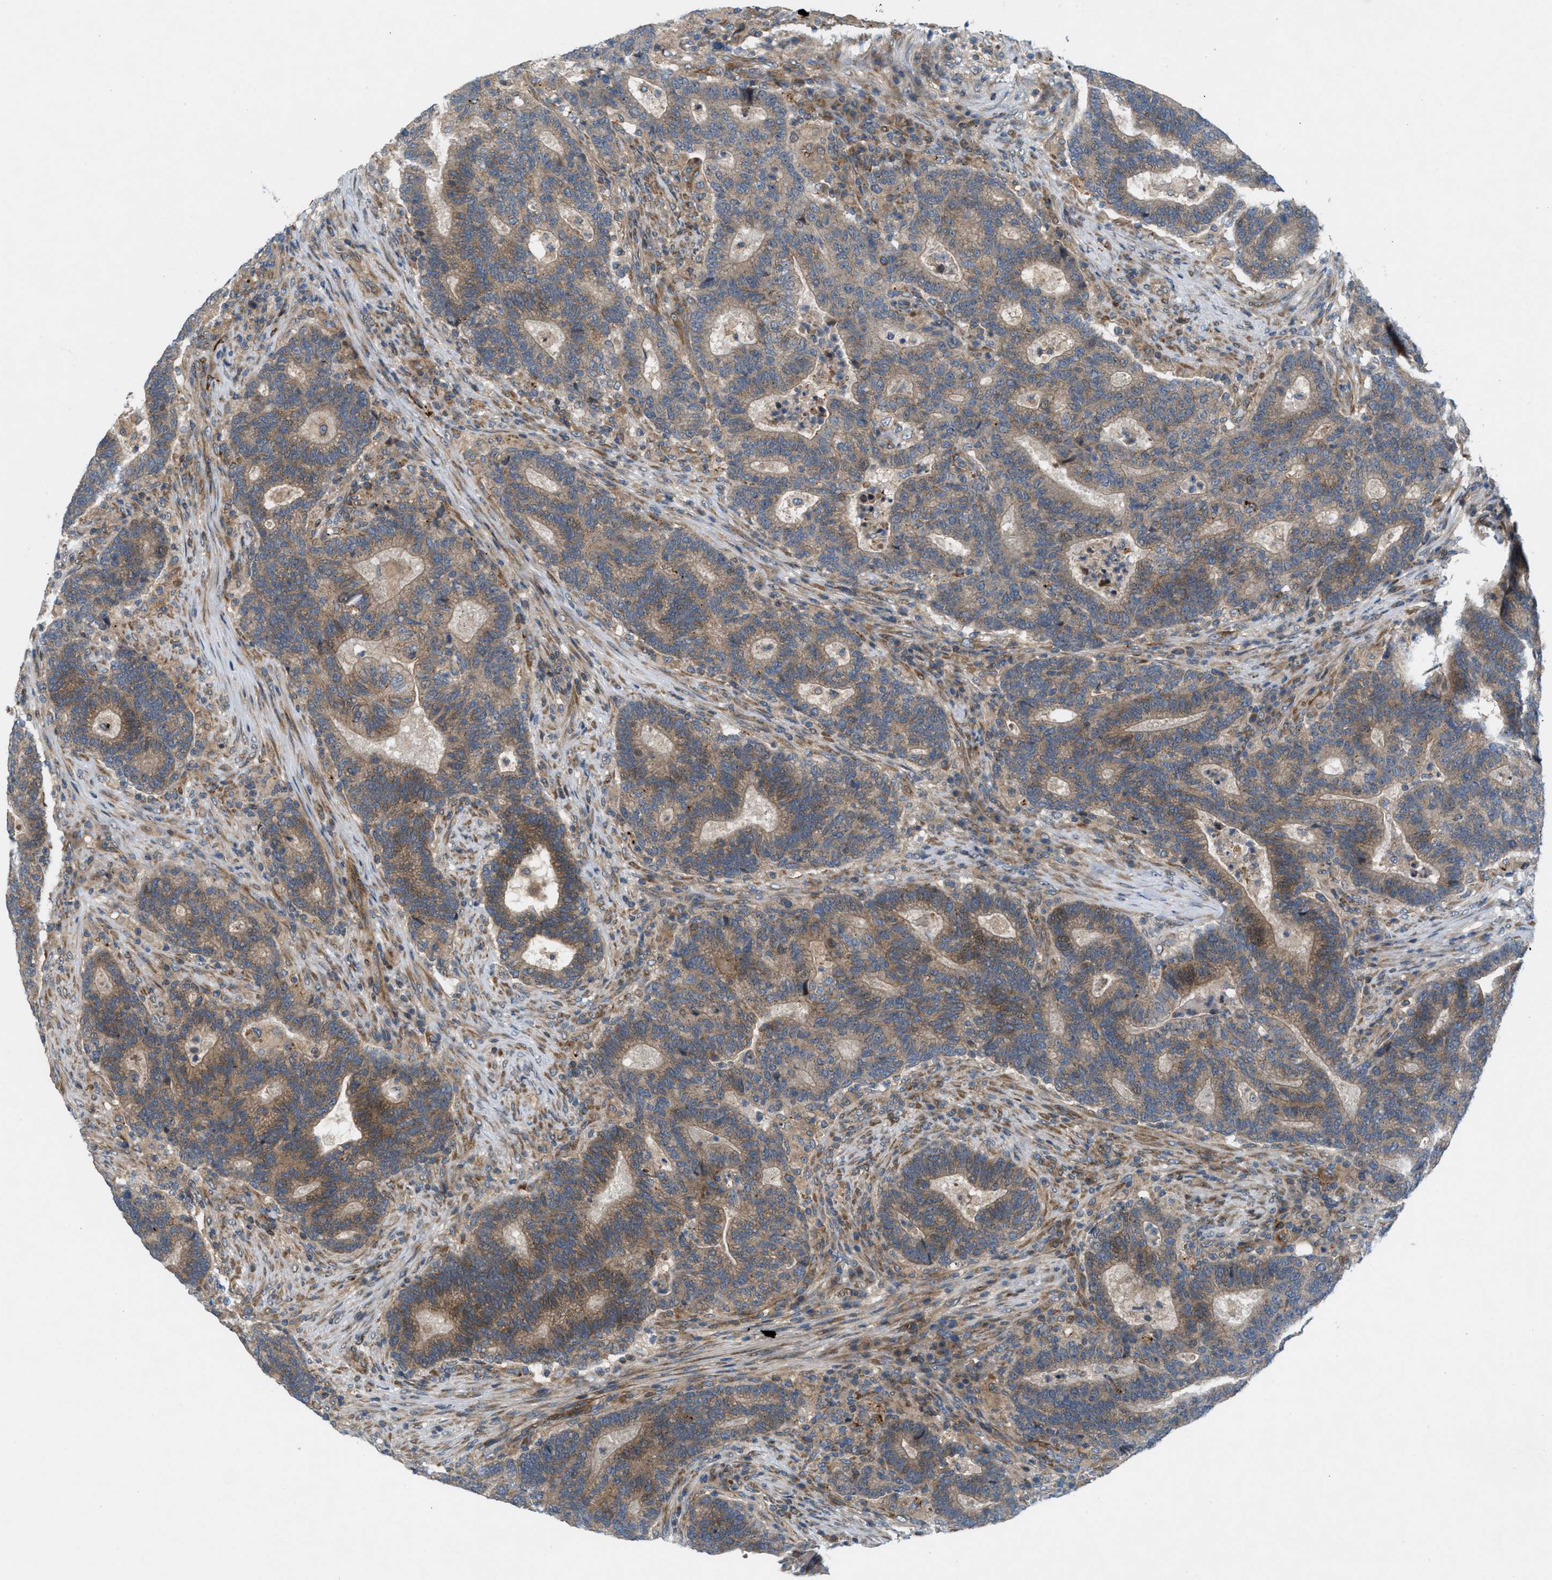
{"staining": {"intensity": "moderate", "quantity": ">75%", "location": "cytoplasmic/membranous"}, "tissue": "colorectal cancer", "cell_type": "Tumor cells", "image_type": "cancer", "snomed": [{"axis": "morphology", "description": "Adenocarcinoma, NOS"}, {"axis": "topography", "description": "Colon"}], "caption": "Colorectal cancer was stained to show a protein in brown. There is medium levels of moderate cytoplasmic/membranous expression in about >75% of tumor cells.", "gene": "CYB5D1", "patient": {"sex": "female", "age": 75}}